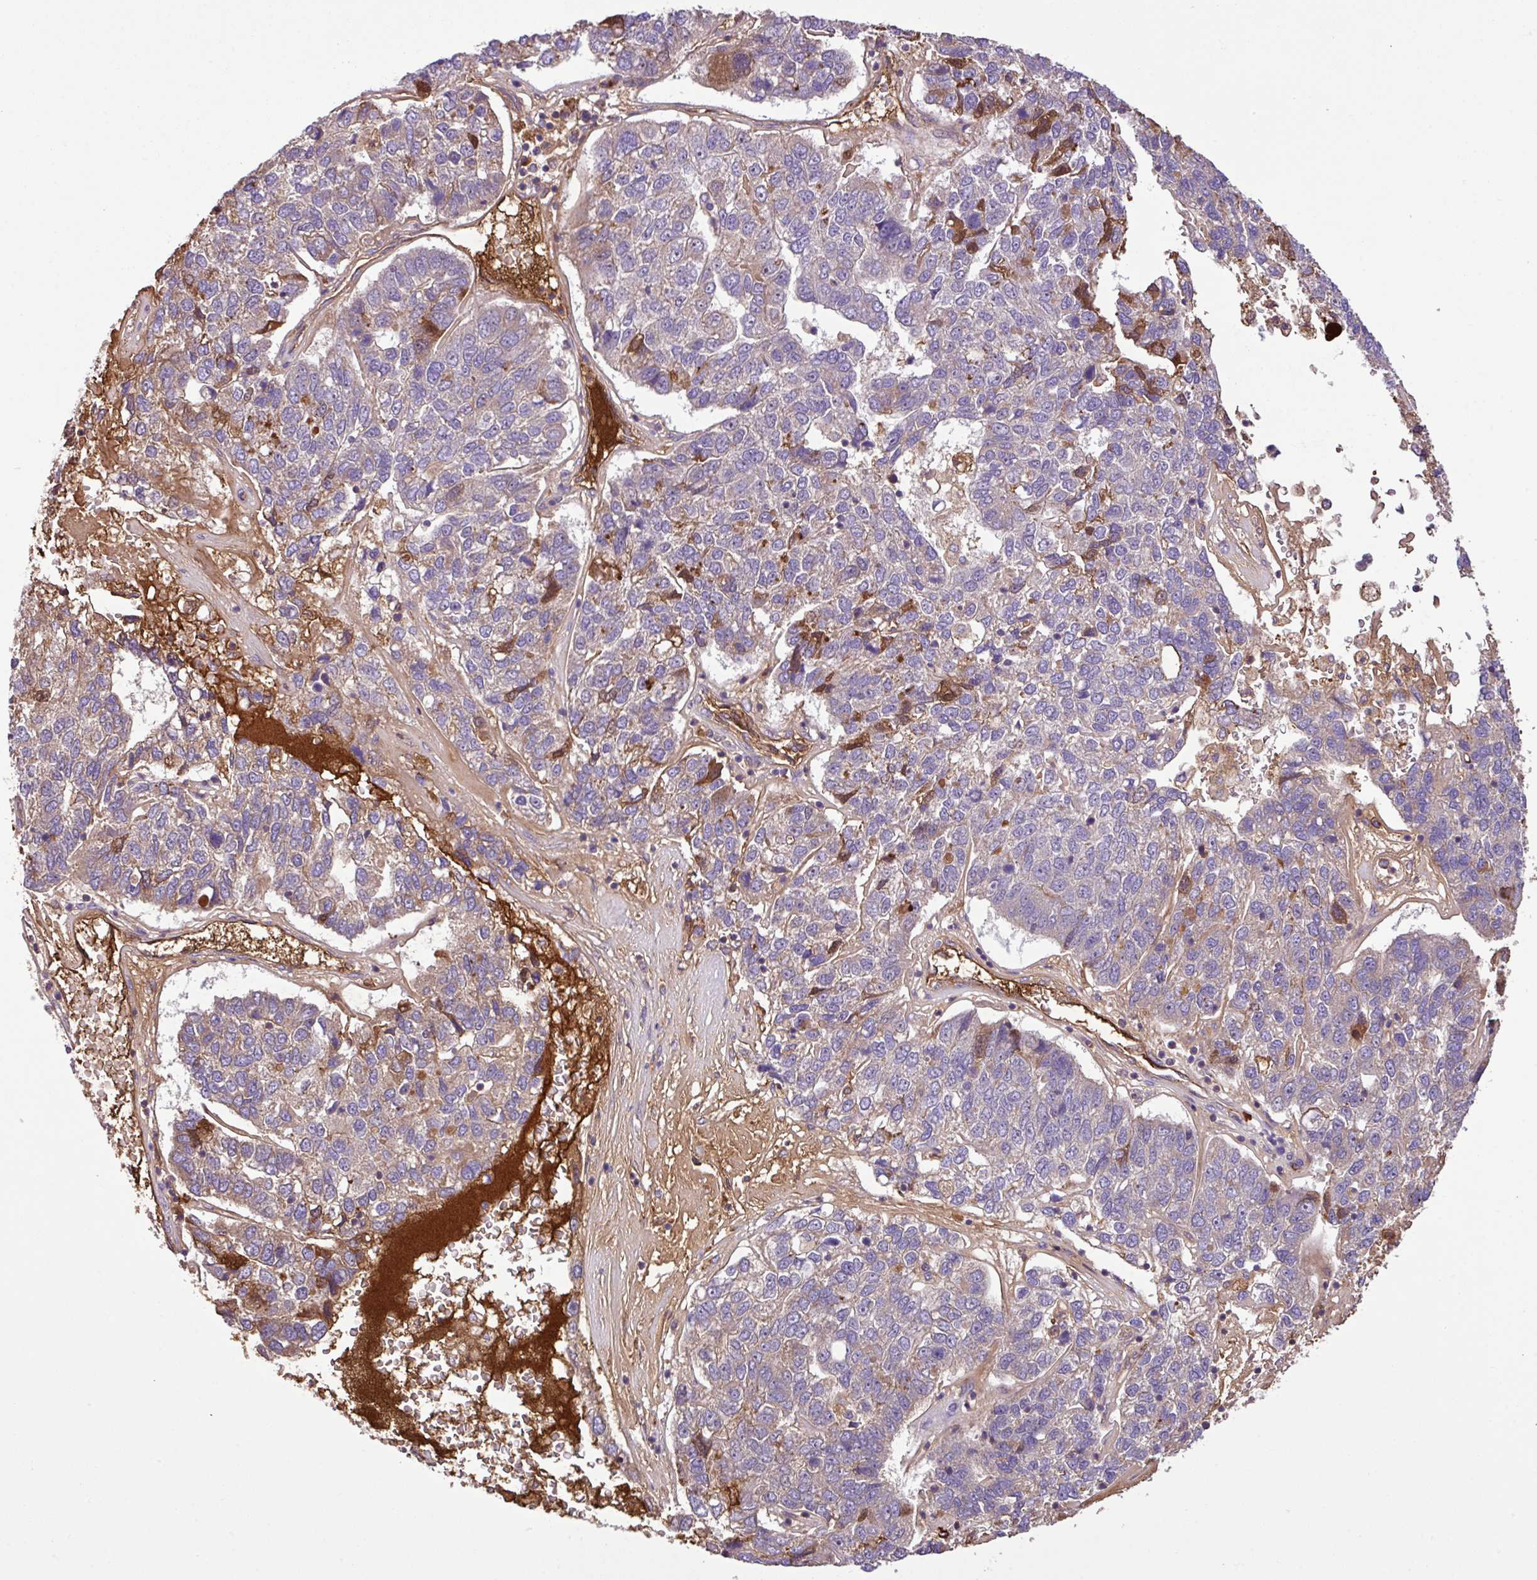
{"staining": {"intensity": "weak", "quantity": "<25%", "location": "cytoplasmic/membranous"}, "tissue": "pancreatic cancer", "cell_type": "Tumor cells", "image_type": "cancer", "snomed": [{"axis": "morphology", "description": "Adenocarcinoma, NOS"}, {"axis": "topography", "description": "Pancreas"}], "caption": "Immunohistochemistry (IHC) micrograph of adenocarcinoma (pancreatic) stained for a protein (brown), which reveals no positivity in tumor cells.", "gene": "ZNF266", "patient": {"sex": "female", "age": 61}}